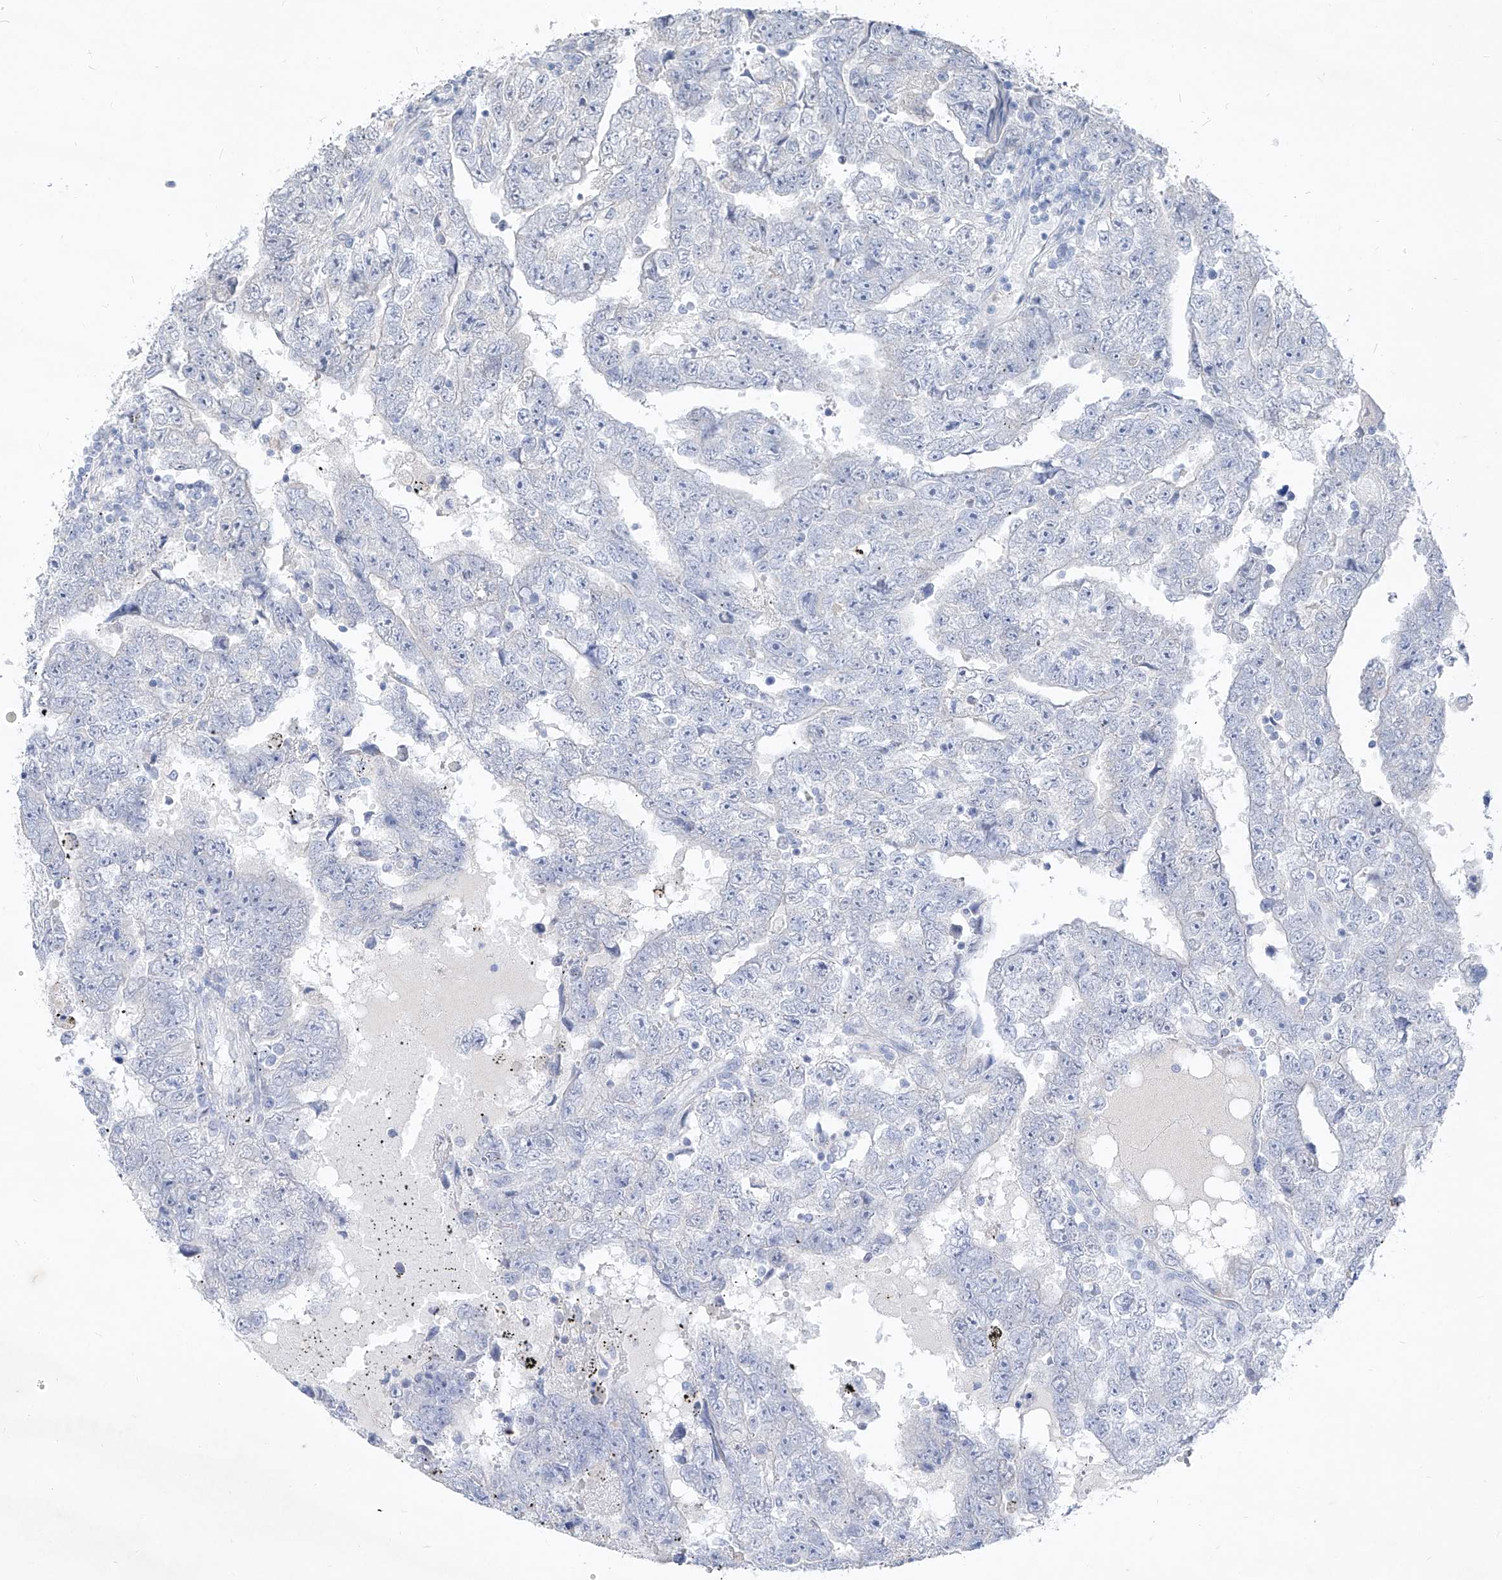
{"staining": {"intensity": "negative", "quantity": "none", "location": "none"}, "tissue": "testis cancer", "cell_type": "Tumor cells", "image_type": "cancer", "snomed": [{"axis": "morphology", "description": "Carcinoma, Embryonal, NOS"}, {"axis": "topography", "description": "Testis"}], "caption": "DAB immunohistochemical staining of testis cancer (embryonal carcinoma) reveals no significant positivity in tumor cells.", "gene": "FRS3", "patient": {"sex": "male", "age": 25}}